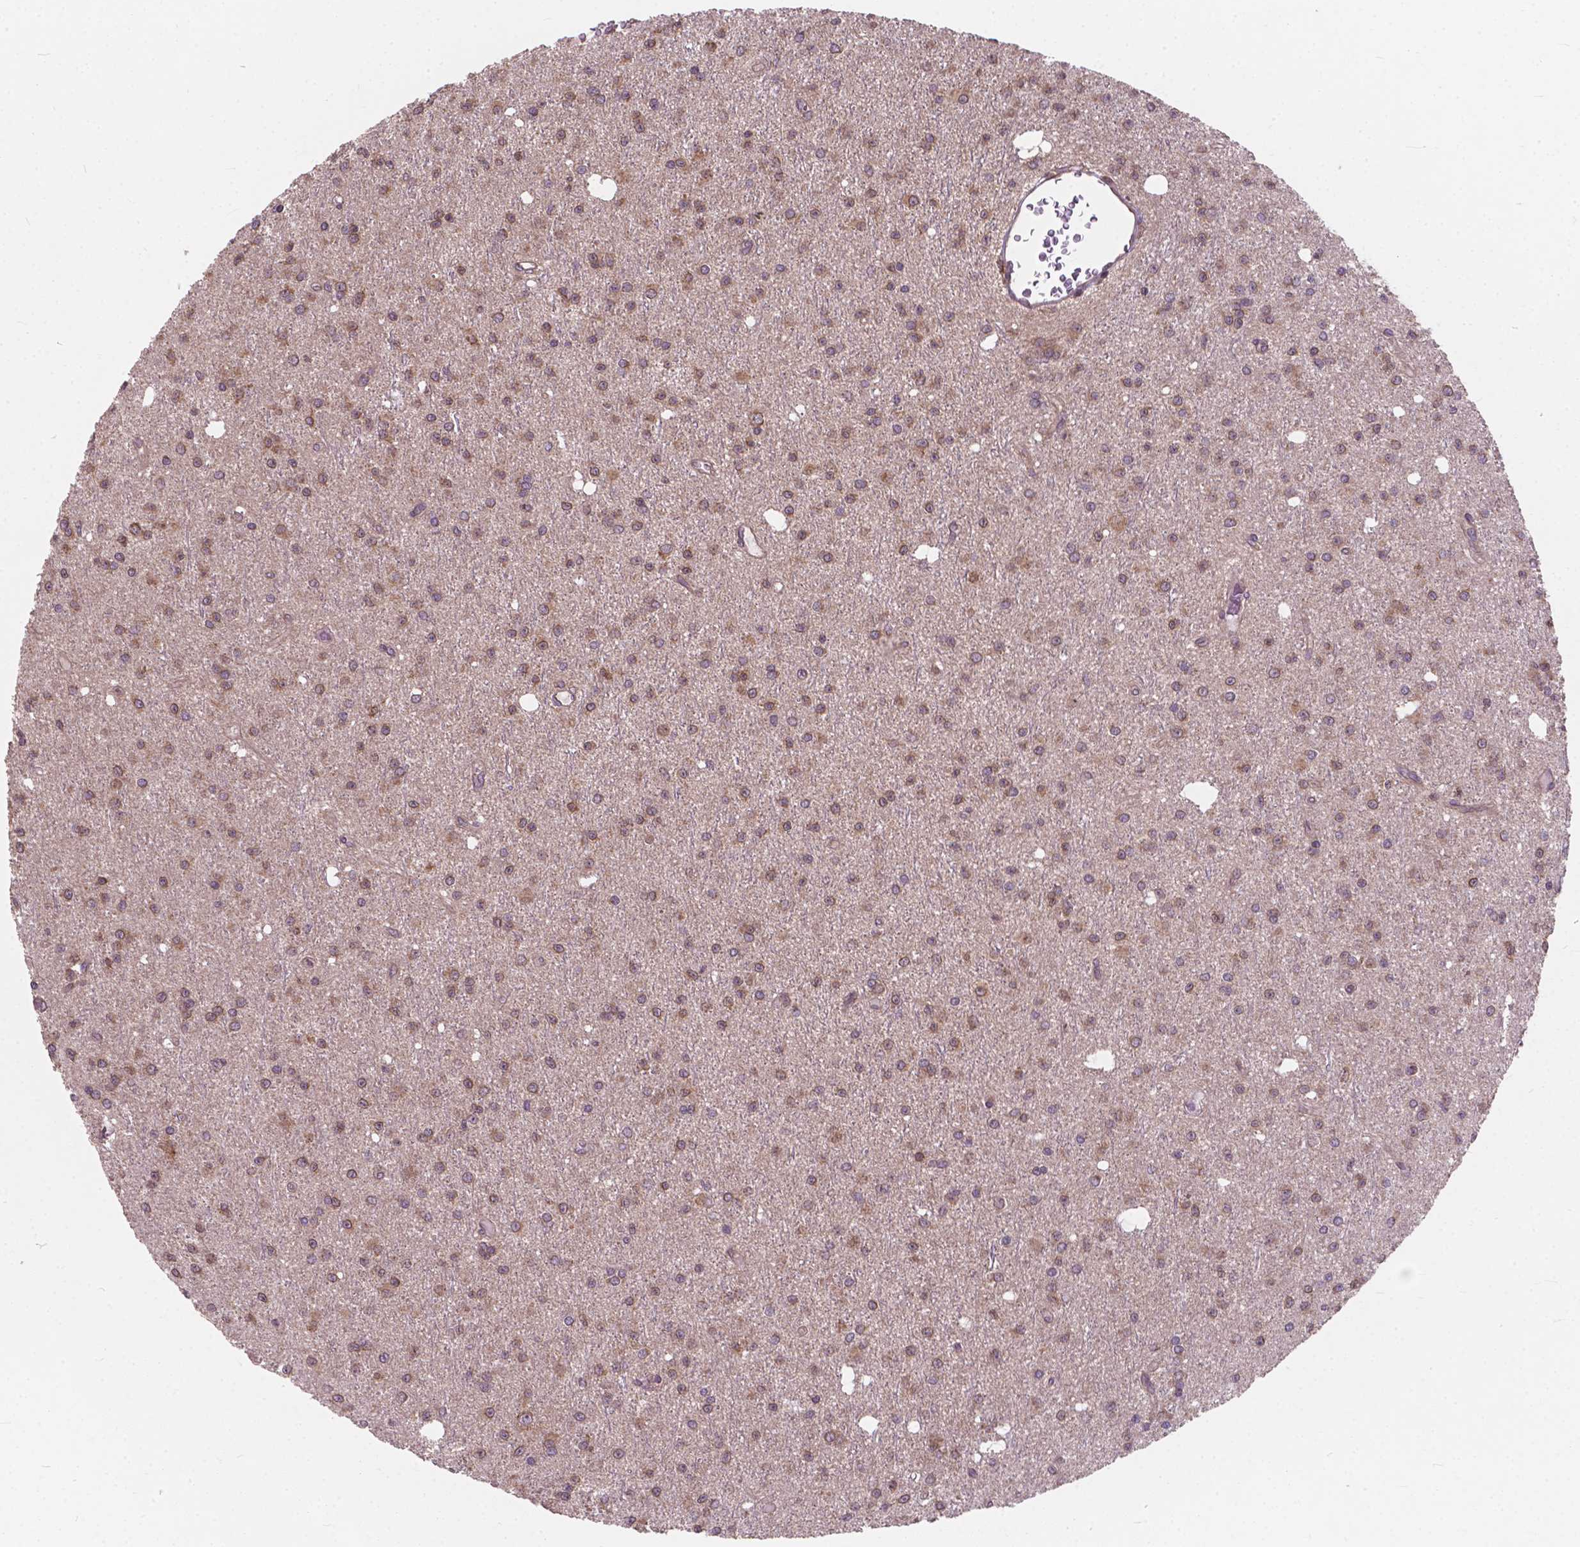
{"staining": {"intensity": "weak", "quantity": "25%-75%", "location": "cytoplasmic/membranous,nuclear"}, "tissue": "glioma", "cell_type": "Tumor cells", "image_type": "cancer", "snomed": [{"axis": "morphology", "description": "Glioma, malignant, Low grade"}, {"axis": "topography", "description": "Brain"}], "caption": "IHC histopathology image of glioma stained for a protein (brown), which shows low levels of weak cytoplasmic/membranous and nuclear positivity in approximately 25%-75% of tumor cells.", "gene": "MRPL33", "patient": {"sex": "male", "age": 27}}